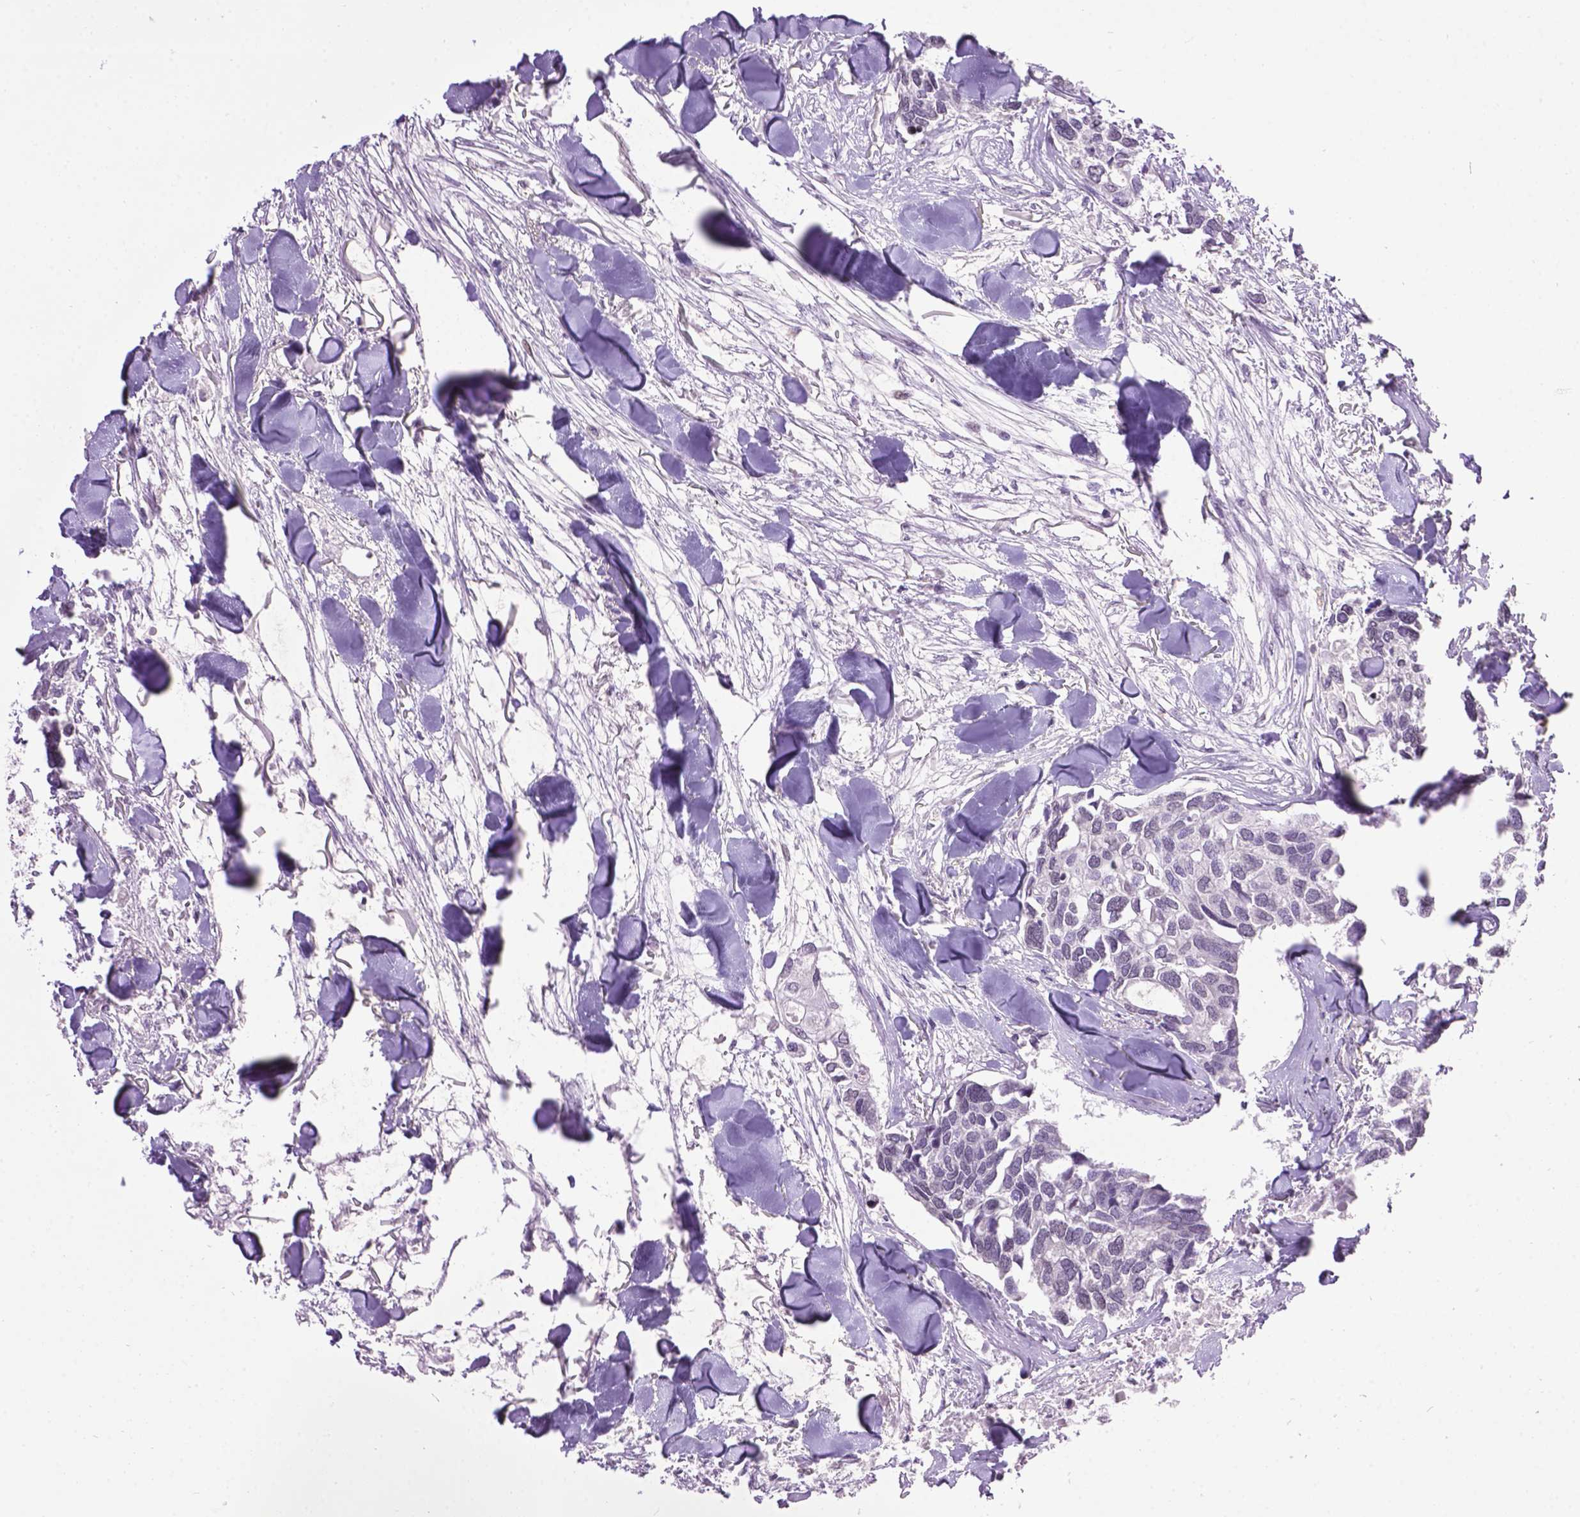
{"staining": {"intensity": "negative", "quantity": "none", "location": "none"}, "tissue": "breast cancer", "cell_type": "Tumor cells", "image_type": "cancer", "snomed": [{"axis": "morphology", "description": "Duct carcinoma"}, {"axis": "topography", "description": "Breast"}], "caption": "High power microscopy image of an immunohistochemistry (IHC) photomicrograph of breast intraductal carcinoma, revealing no significant expression in tumor cells.", "gene": "TH", "patient": {"sex": "female", "age": 83}}